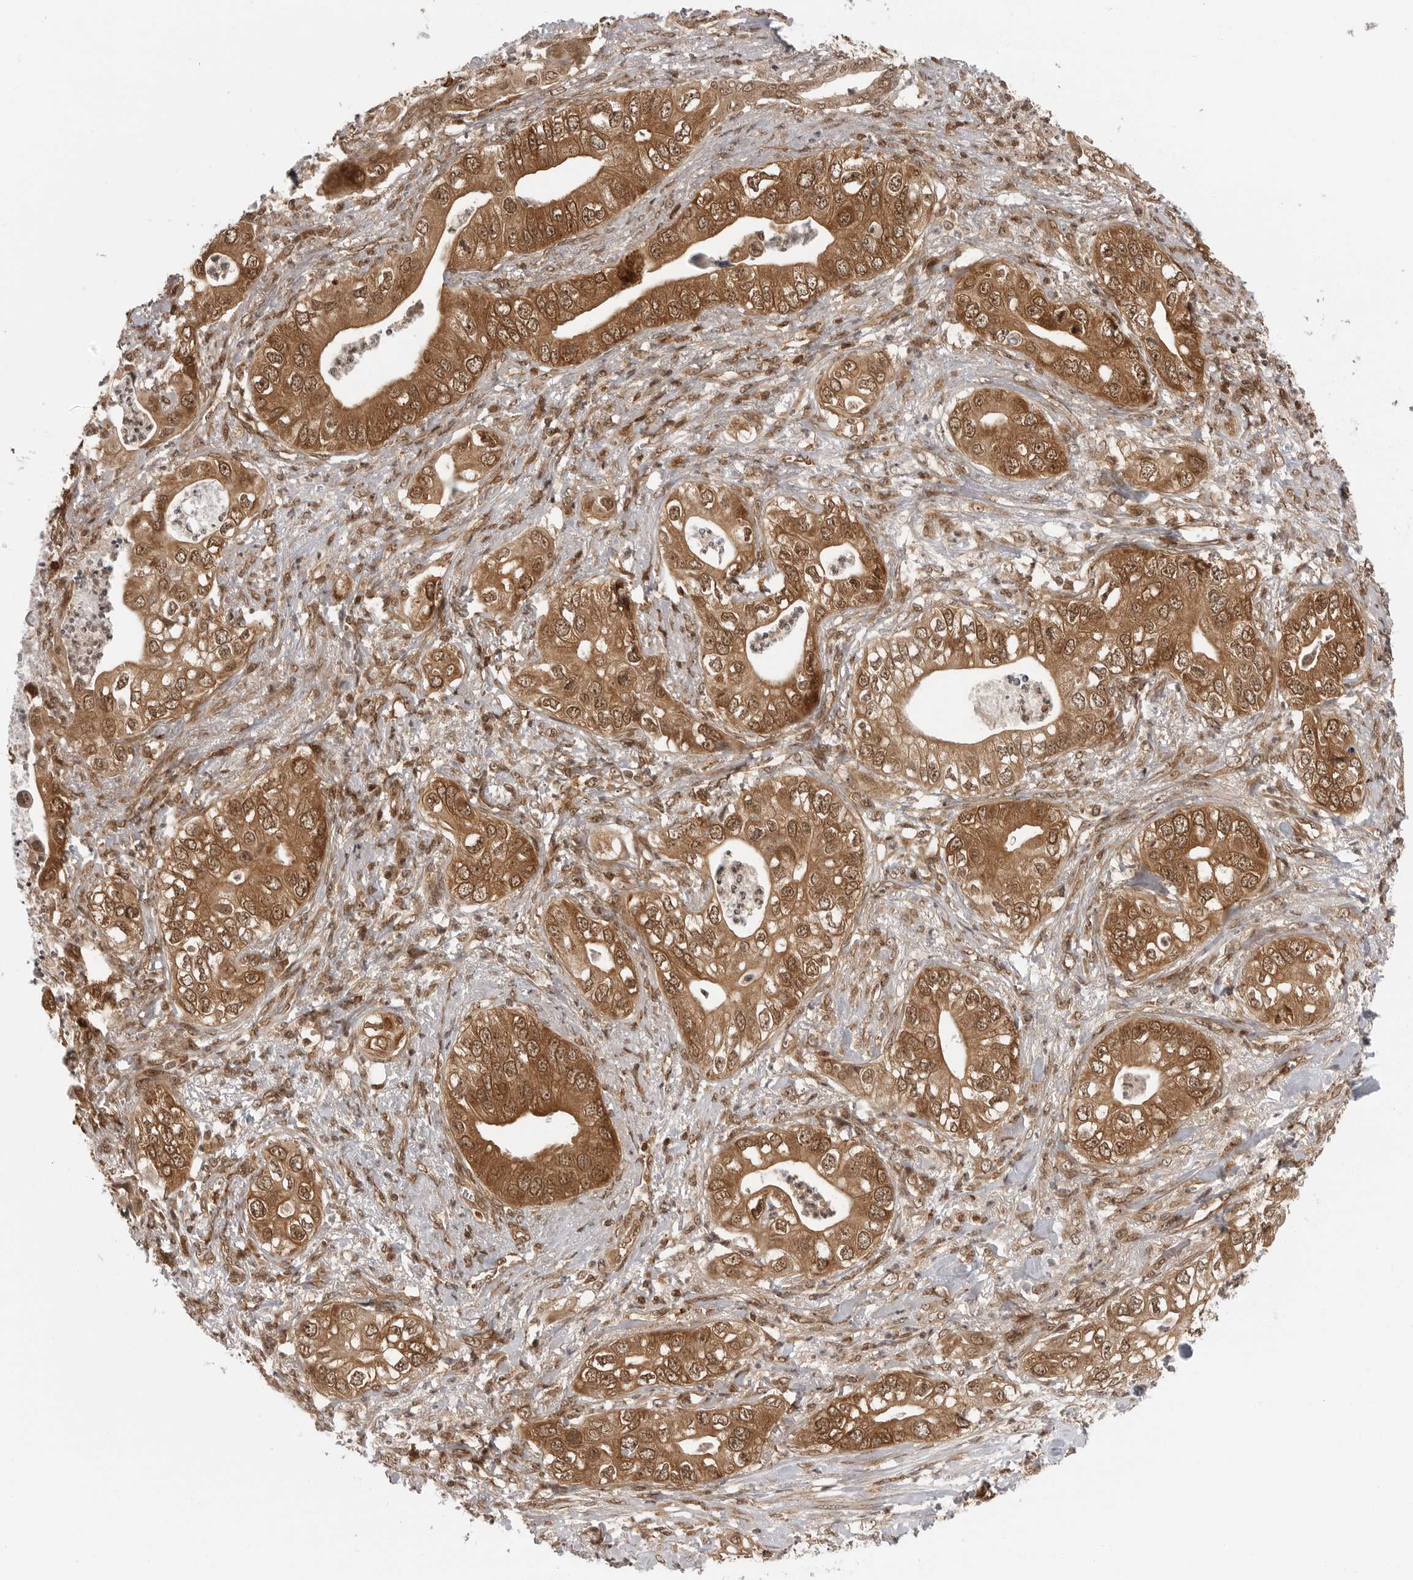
{"staining": {"intensity": "strong", "quantity": ">75%", "location": "cytoplasmic/membranous,nuclear"}, "tissue": "pancreatic cancer", "cell_type": "Tumor cells", "image_type": "cancer", "snomed": [{"axis": "morphology", "description": "Adenocarcinoma, NOS"}, {"axis": "topography", "description": "Pancreas"}], "caption": "An immunohistochemistry photomicrograph of neoplastic tissue is shown. Protein staining in brown highlights strong cytoplasmic/membranous and nuclear positivity in pancreatic adenocarcinoma within tumor cells.", "gene": "SZRD1", "patient": {"sex": "female", "age": 78}}